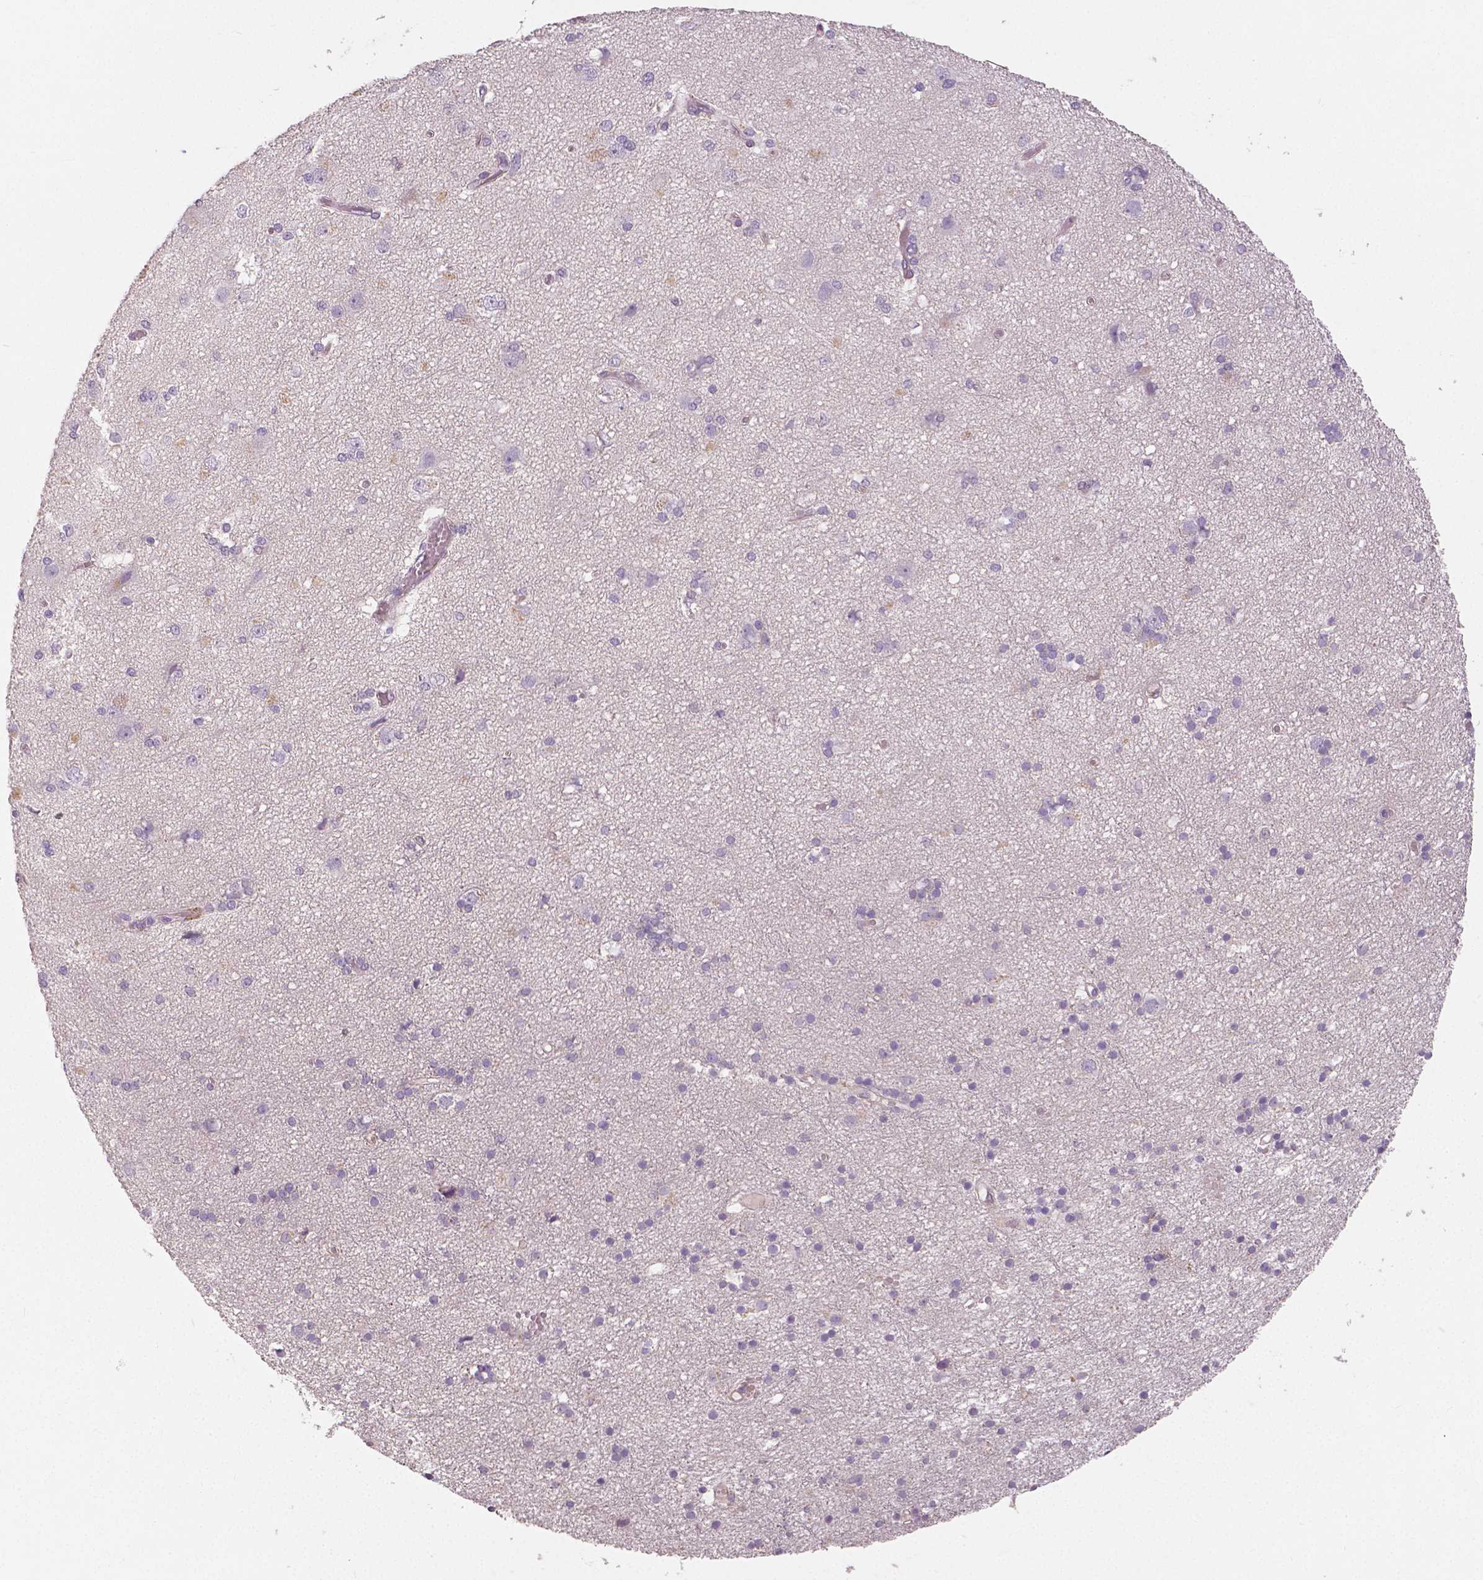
{"staining": {"intensity": "moderate", "quantity": ">75%", "location": "cytoplasmic/membranous"}, "tissue": "cerebral cortex", "cell_type": "Endothelial cells", "image_type": "normal", "snomed": [{"axis": "morphology", "description": "Normal tissue, NOS"}, {"axis": "morphology", "description": "Glioma, malignant, High grade"}, {"axis": "topography", "description": "Cerebral cortex"}], "caption": "Benign cerebral cortex exhibits moderate cytoplasmic/membranous expression in approximately >75% of endothelial cells (DAB IHC with brightfield microscopy, high magnification)..", "gene": "FLT1", "patient": {"sex": "male", "age": 71}}